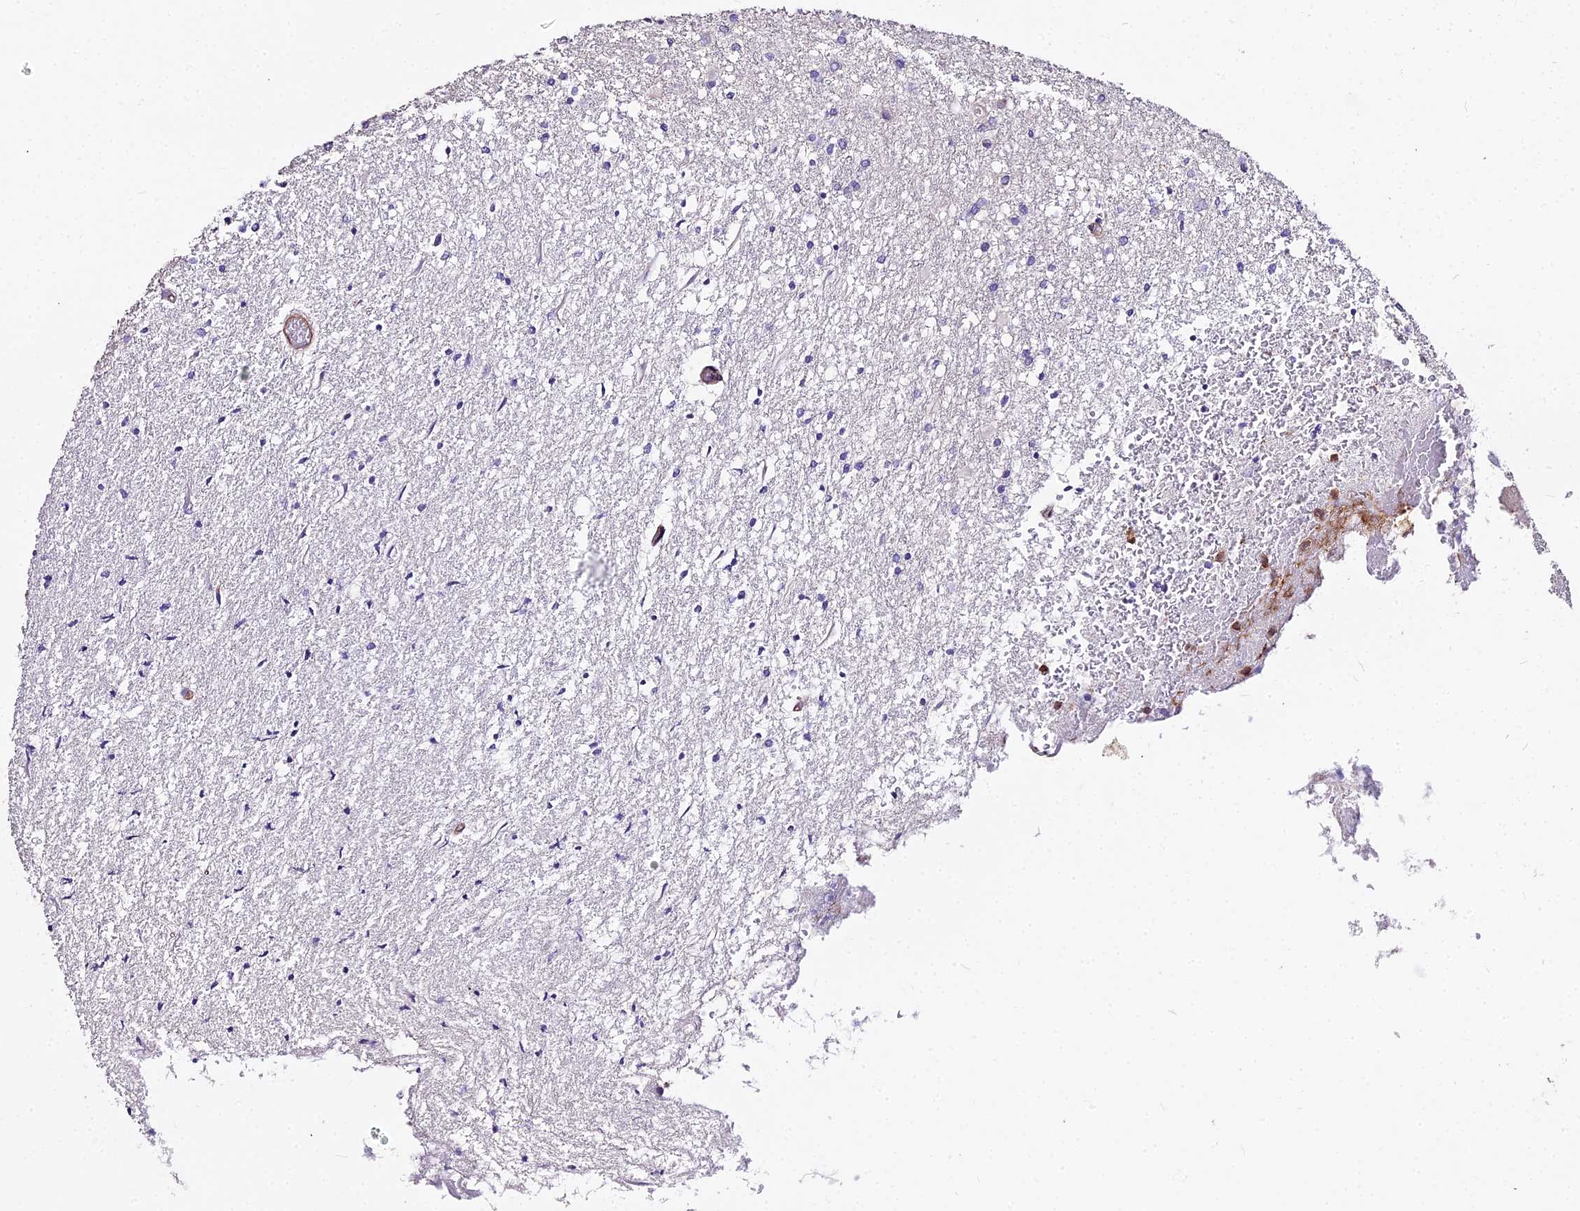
{"staining": {"intensity": "negative", "quantity": "none", "location": "none"}, "tissue": "glioma", "cell_type": "Tumor cells", "image_type": "cancer", "snomed": [{"axis": "morphology", "description": "Glioma, malignant, High grade"}, {"axis": "topography", "description": "Brain"}], "caption": "IHC image of glioma stained for a protein (brown), which shows no staining in tumor cells.", "gene": "GLYAT", "patient": {"sex": "female", "age": 50}}